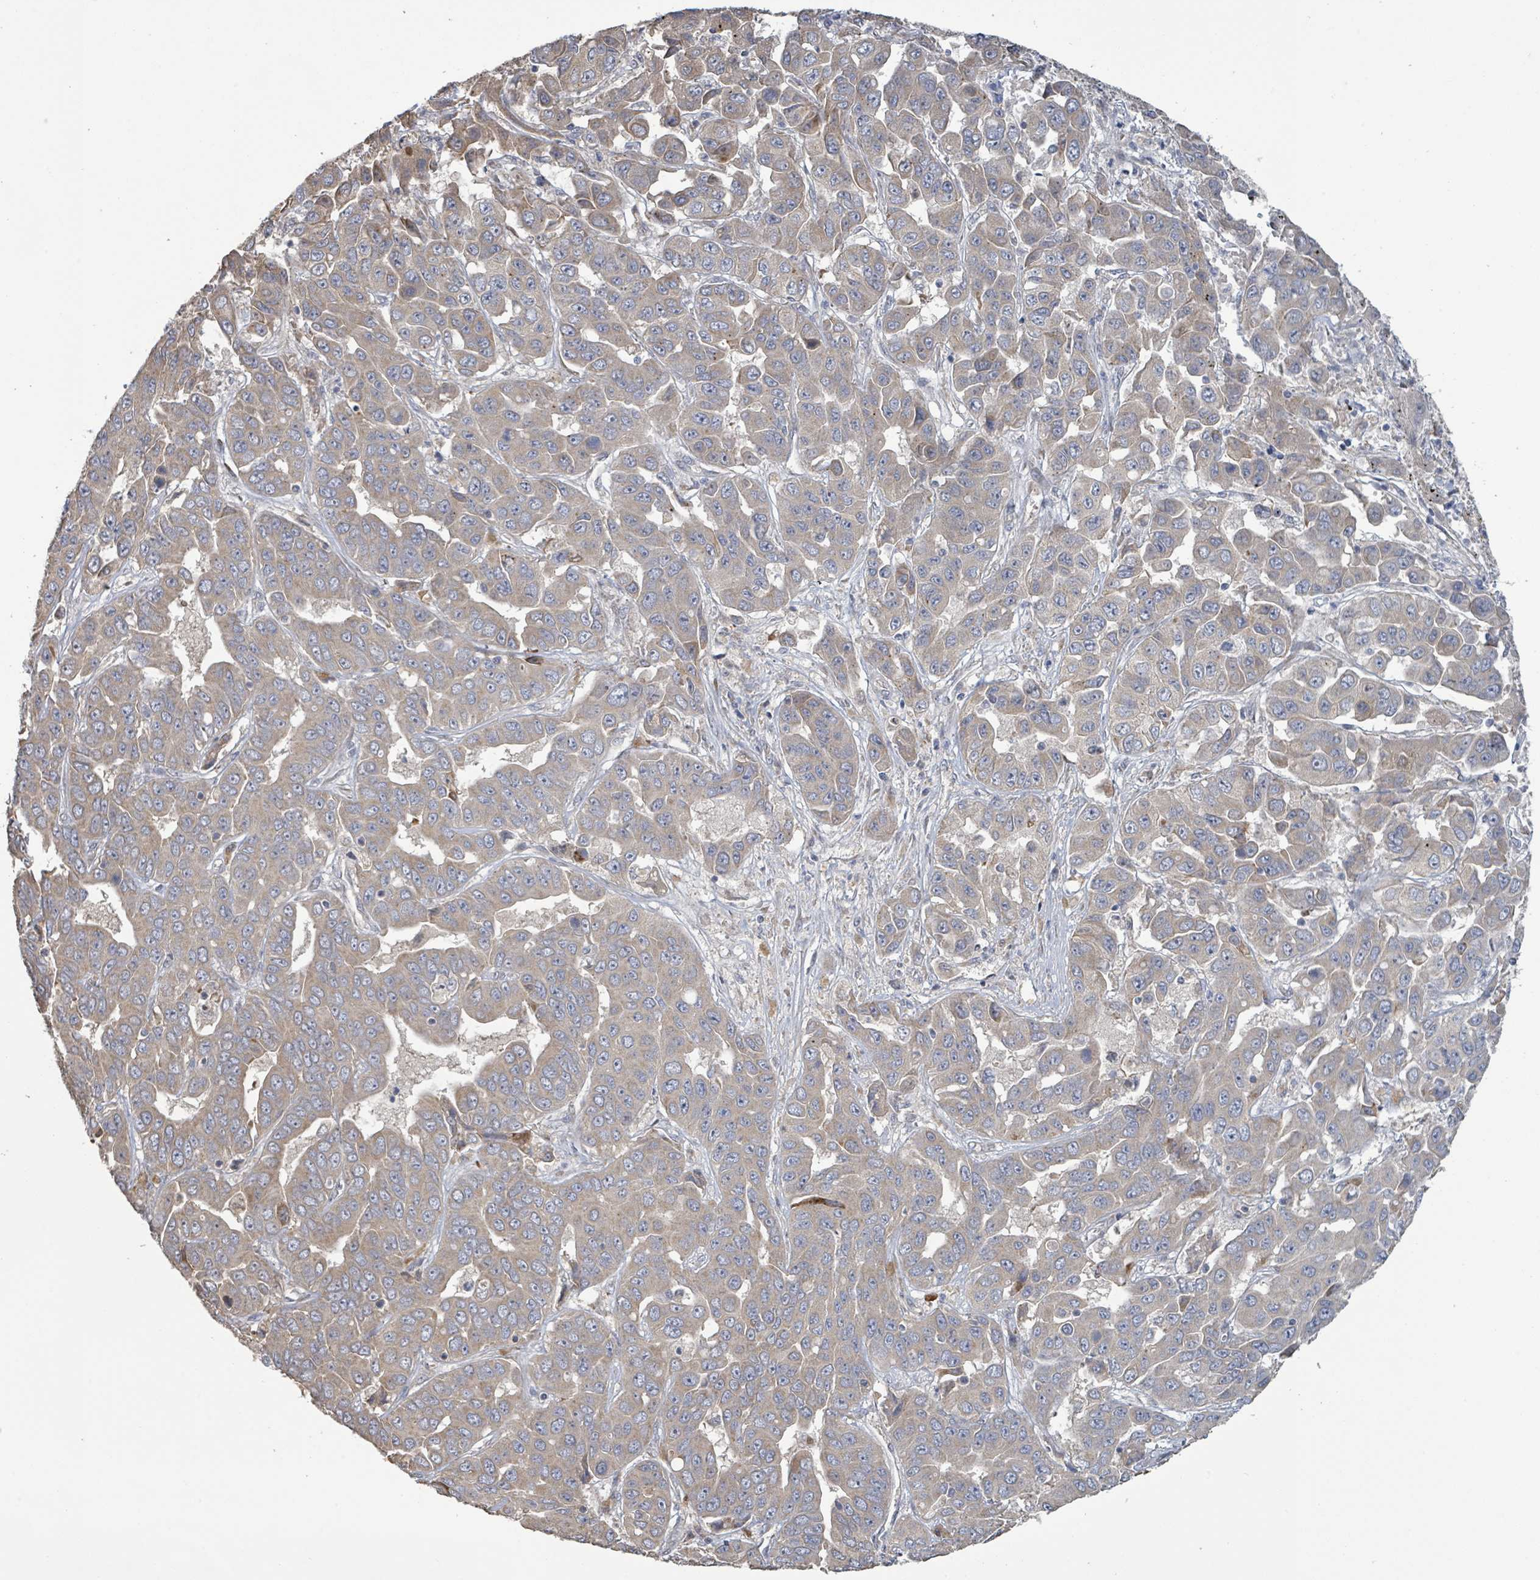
{"staining": {"intensity": "weak", "quantity": "25%-75%", "location": "cytoplasmic/membranous"}, "tissue": "liver cancer", "cell_type": "Tumor cells", "image_type": "cancer", "snomed": [{"axis": "morphology", "description": "Cholangiocarcinoma"}, {"axis": "topography", "description": "Liver"}], "caption": "Immunohistochemistry (IHC) micrograph of neoplastic tissue: human cholangiocarcinoma (liver) stained using immunohistochemistry (IHC) reveals low levels of weak protein expression localized specifically in the cytoplasmic/membranous of tumor cells, appearing as a cytoplasmic/membranous brown color.", "gene": "KCNS2", "patient": {"sex": "female", "age": 52}}